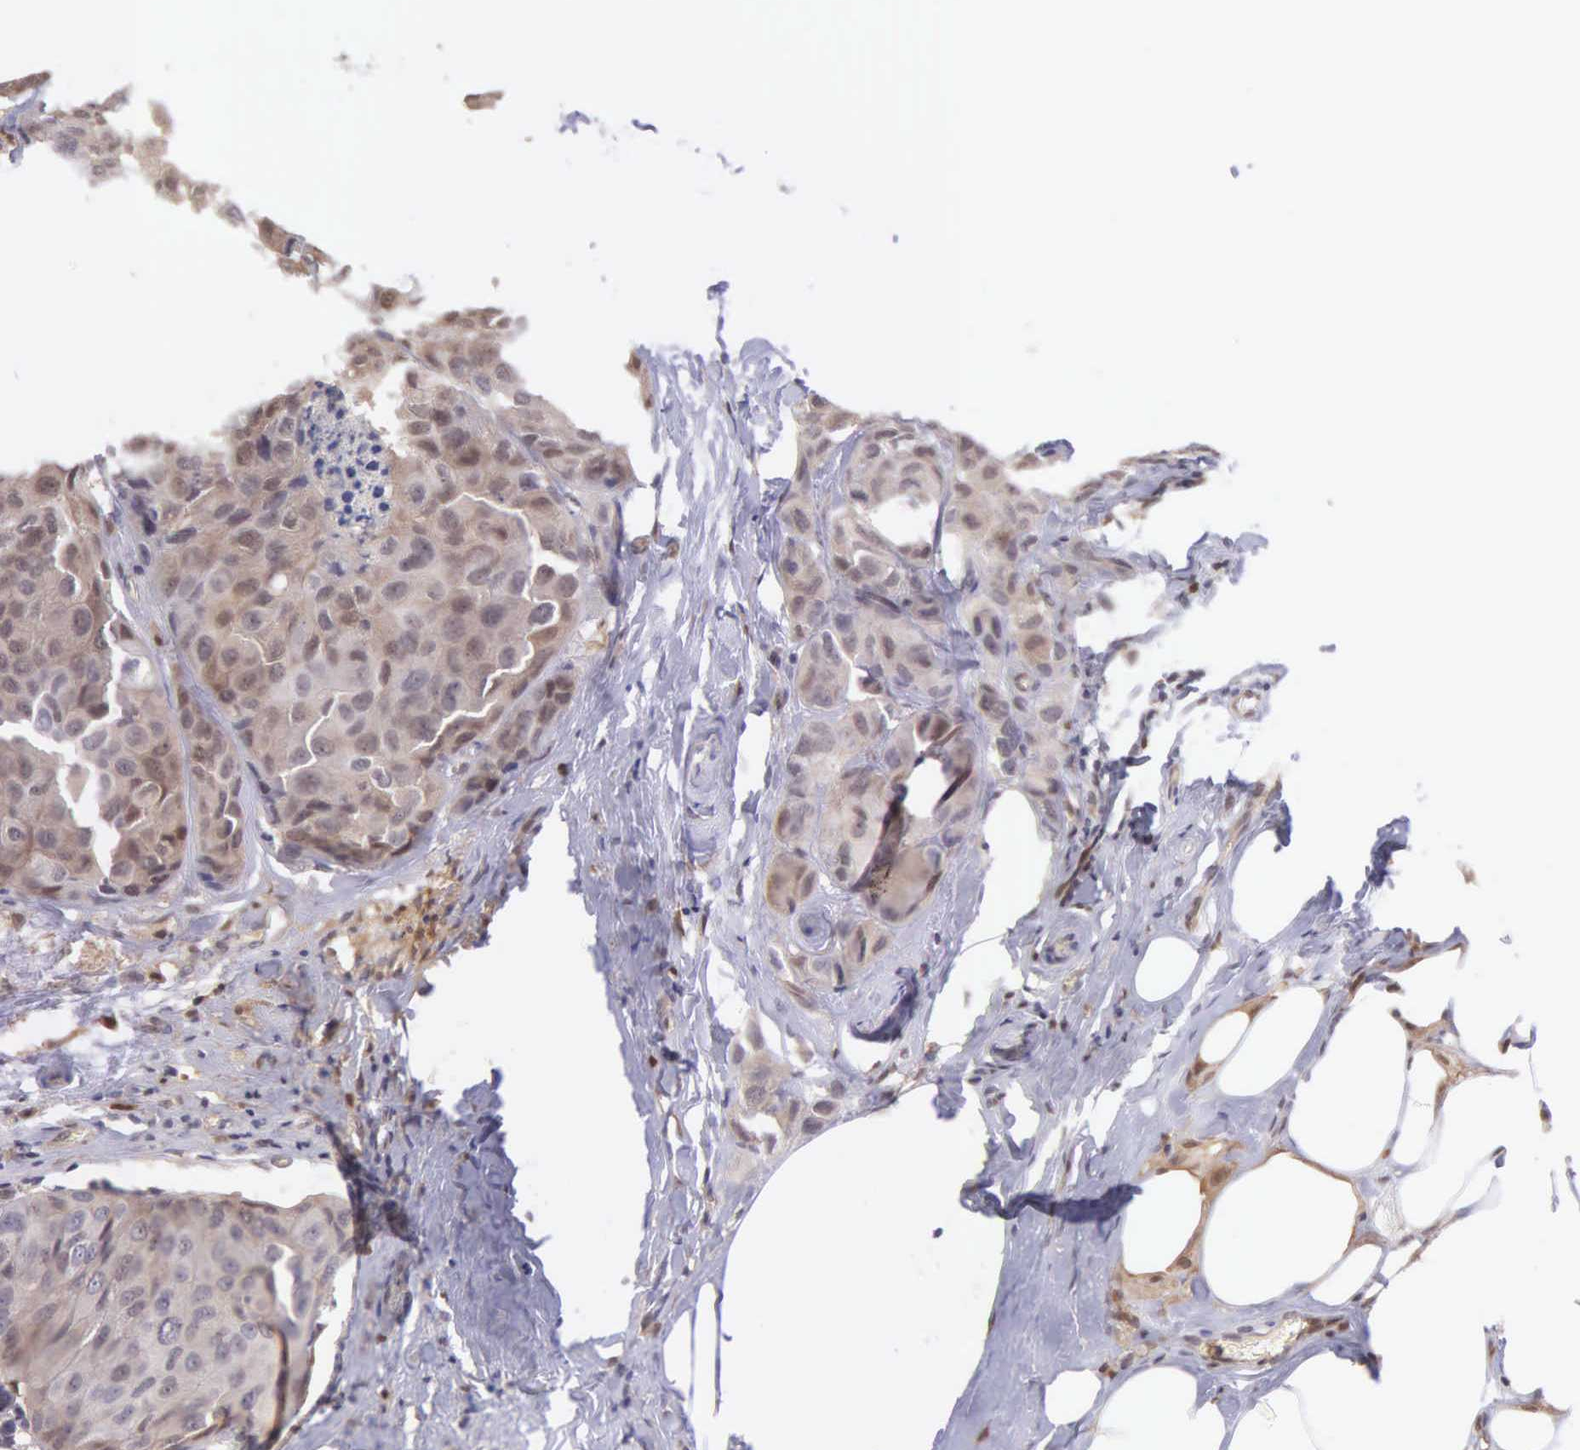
{"staining": {"intensity": "moderate", "quantity": ">75%", "location": "cytoplasmic/membranous"}, "tissue": "breast cancer", "cell_type": "Tumor cells", "image_type": "cancer", "snomed": [{"axis": "morphology", "description": "Duct carcinoma"}, {"axis": "topography", "description": "Breast"}], "caption": "IHC staining of breast intraductal carcinoma, which shows medium levels of moderate cytoplasmic/membranous expression in approximately >75% of tumor cells indicating moderate cytoplasmic/membranous protein positivity. The staining was performed using DAB (3,3'-diaminobenzidine) (brown) for protein detection and nuclei were counterstained in hematoxylin (blue).", "gene": "BID", "patient": {"sex": "female", "age": 68}}